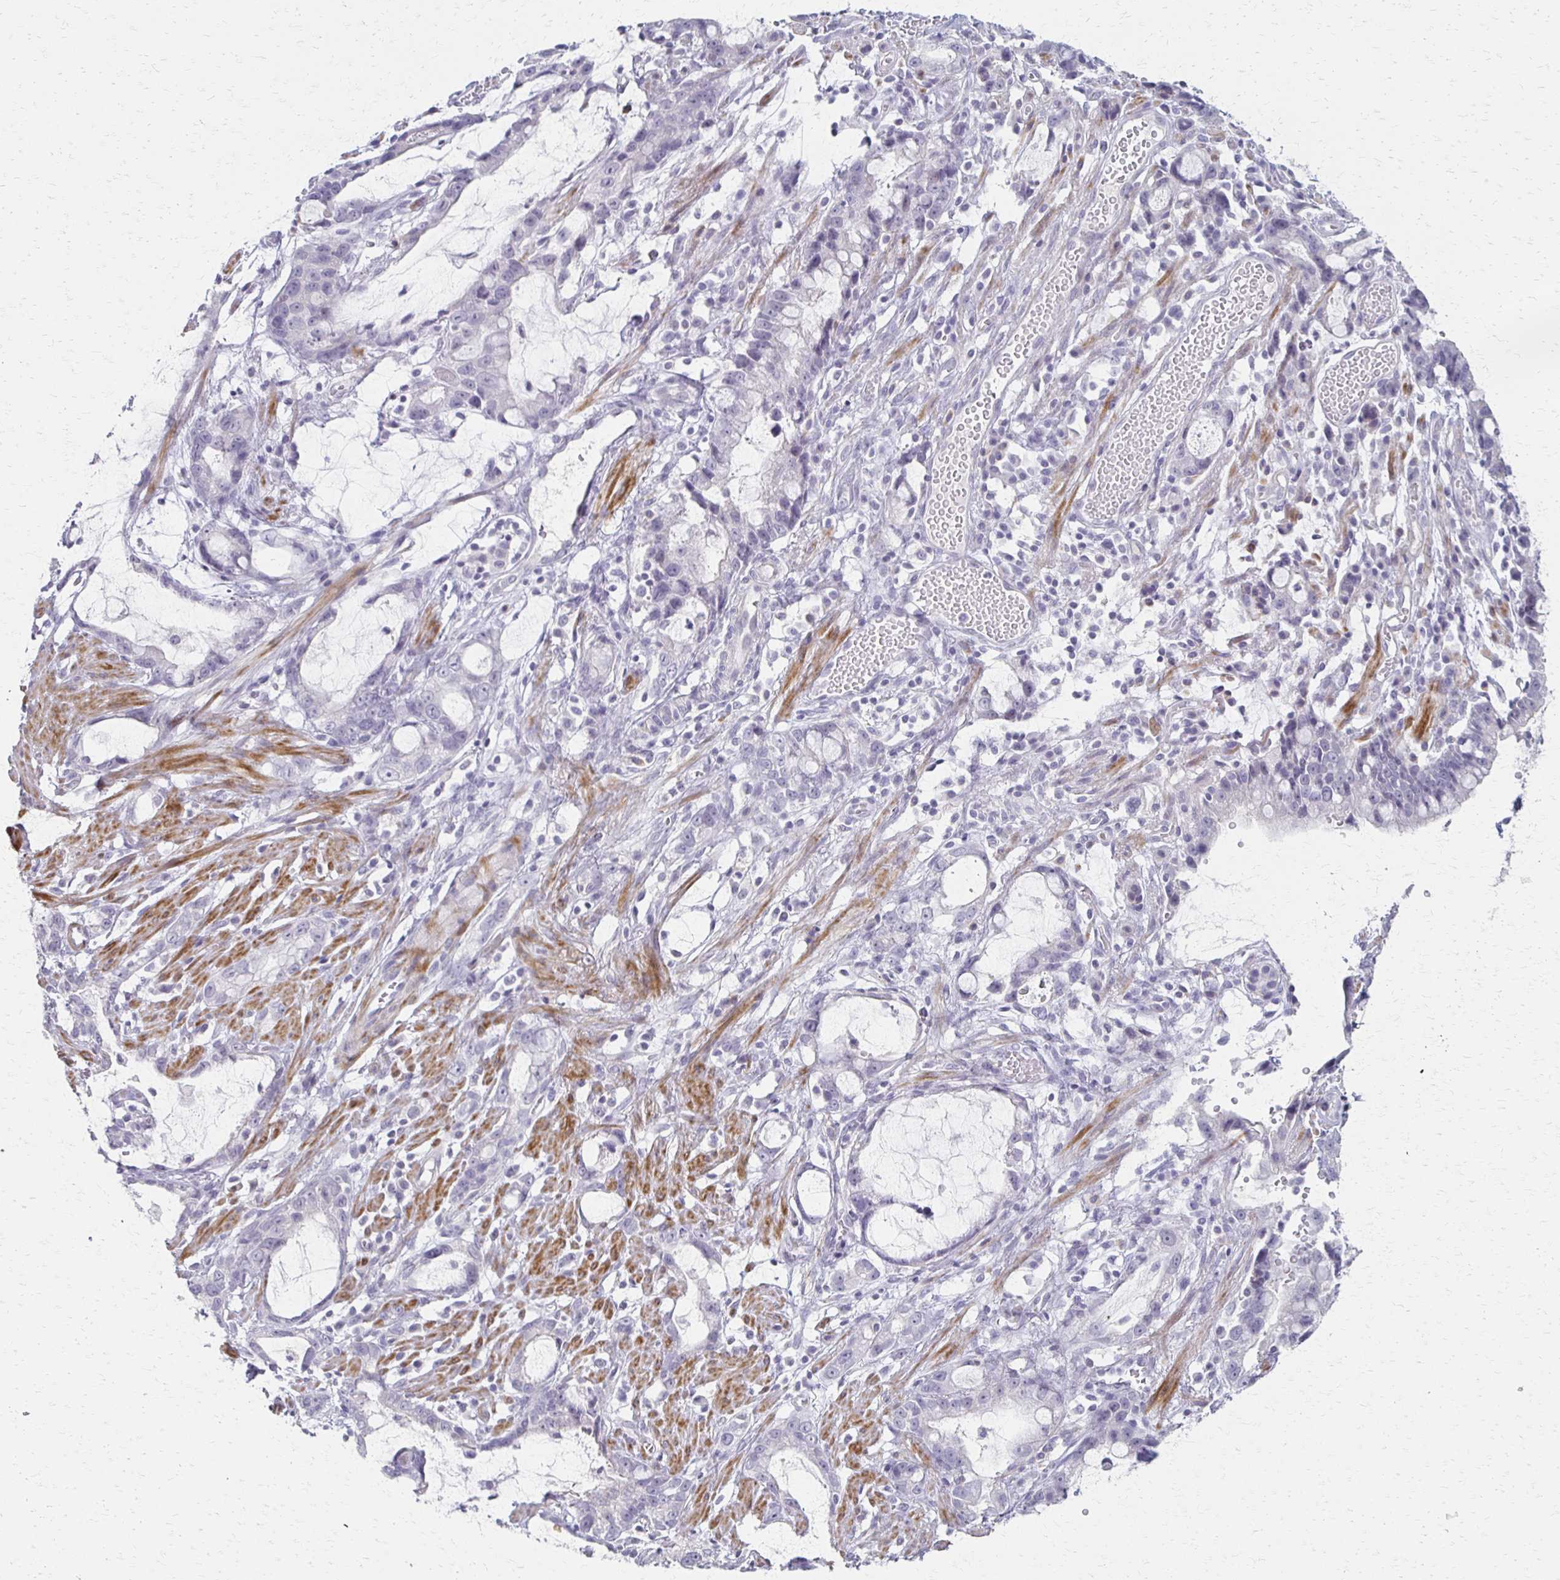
{"staining": {"intensity": "negative", "quantity": "none", "location": "none"}, "tissue": "stomach cancer", "cell_type": "Tumor cells", "image_type": "cancer", "snomed": [{"axis": "morphology", "description": "Adenocarcinoma, NOS"}, {"axis": "topography", "description": "Stomach"}], "caption": "An IHC micrograph of adenocarcinoma (stomach) is shown. There is no staining in tumor cells of adenocarcinoma (stomach).", "gene": "FOXO4", "patient": {"sex": "male", "age": 55}}